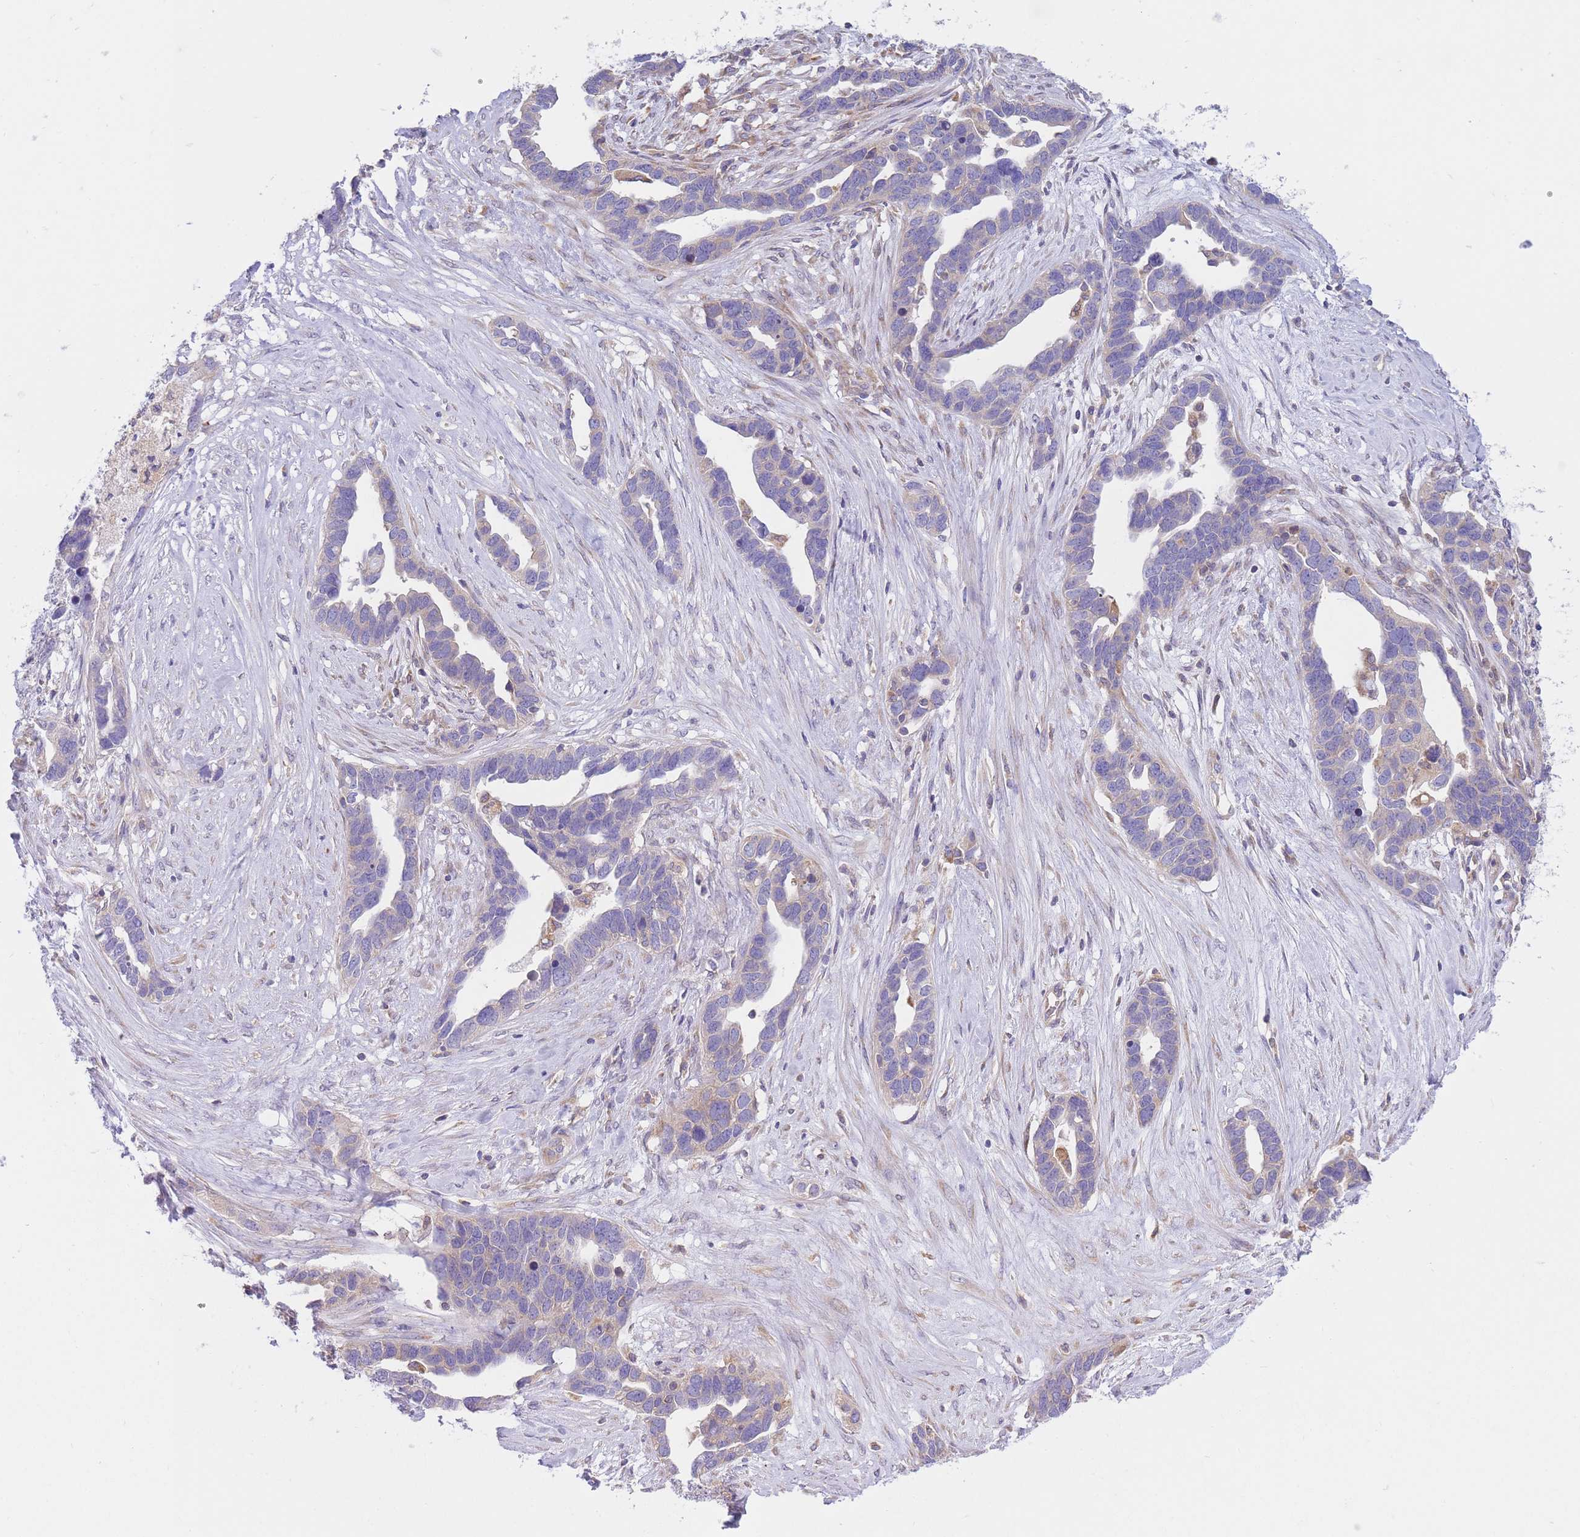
{"staining": {"intensity": "negative", "quantity": "none", "location": "none"}, "tissue": "ovarian cancer", "cell_type": "Tumor cells", "image_type": "cancer", "snomed": [{"axis": "morphology", "description": "Cystadenocarcinoma, serous, NOS"}, {"axis": "topography", "description": "Ovary"}], "caption": "IHC photomicrograph of human ovarian cancer (serous cystadenocarcinoma) stained for a protein (brown), which displays no positivity in tumor cells.", "gene": "SH2B2", "patient": {"sex": "female", "age": 54}}